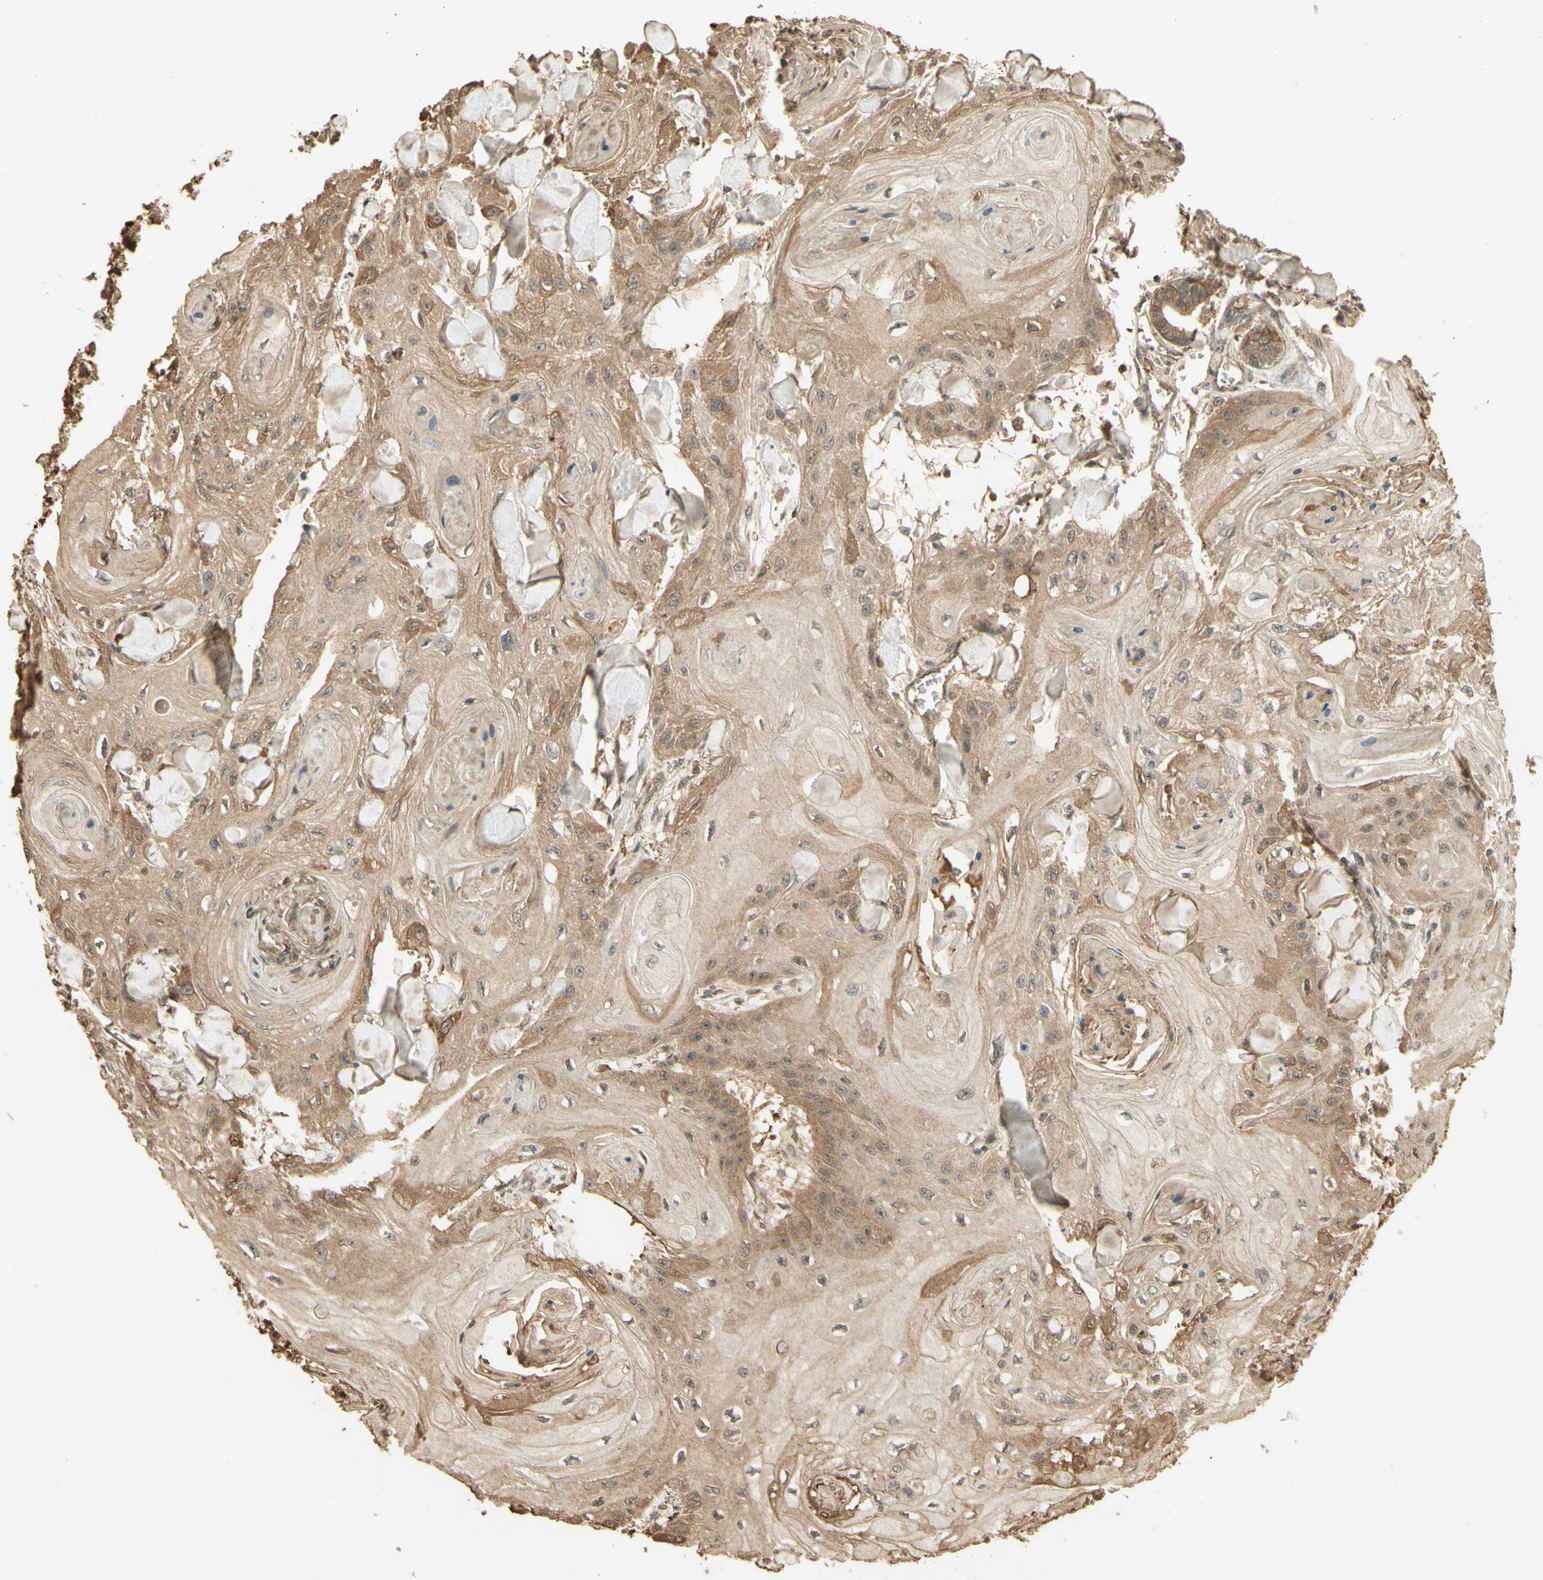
{"staining": {"intensity": "moderate", "quantity": ">75%", "location": "cytoplasmic/membranous"}, "tissue": "skin cancer", "cell_type": "Tumor cells", "image_type": "cancer", "snomed": [{"axis": "morphology", "description": "Squamous cell carcinoma, NOS"}, {"axis": "topography", "description": "Skin"}], "caption": "Protein staining of squamous cell carcinoma (skin) tissue shows moderate cytoplasmic/membranous expression in about >75% of tumor cells.", "gene": "SMAD9", "patient": {"sex": "male", "age": 74}}